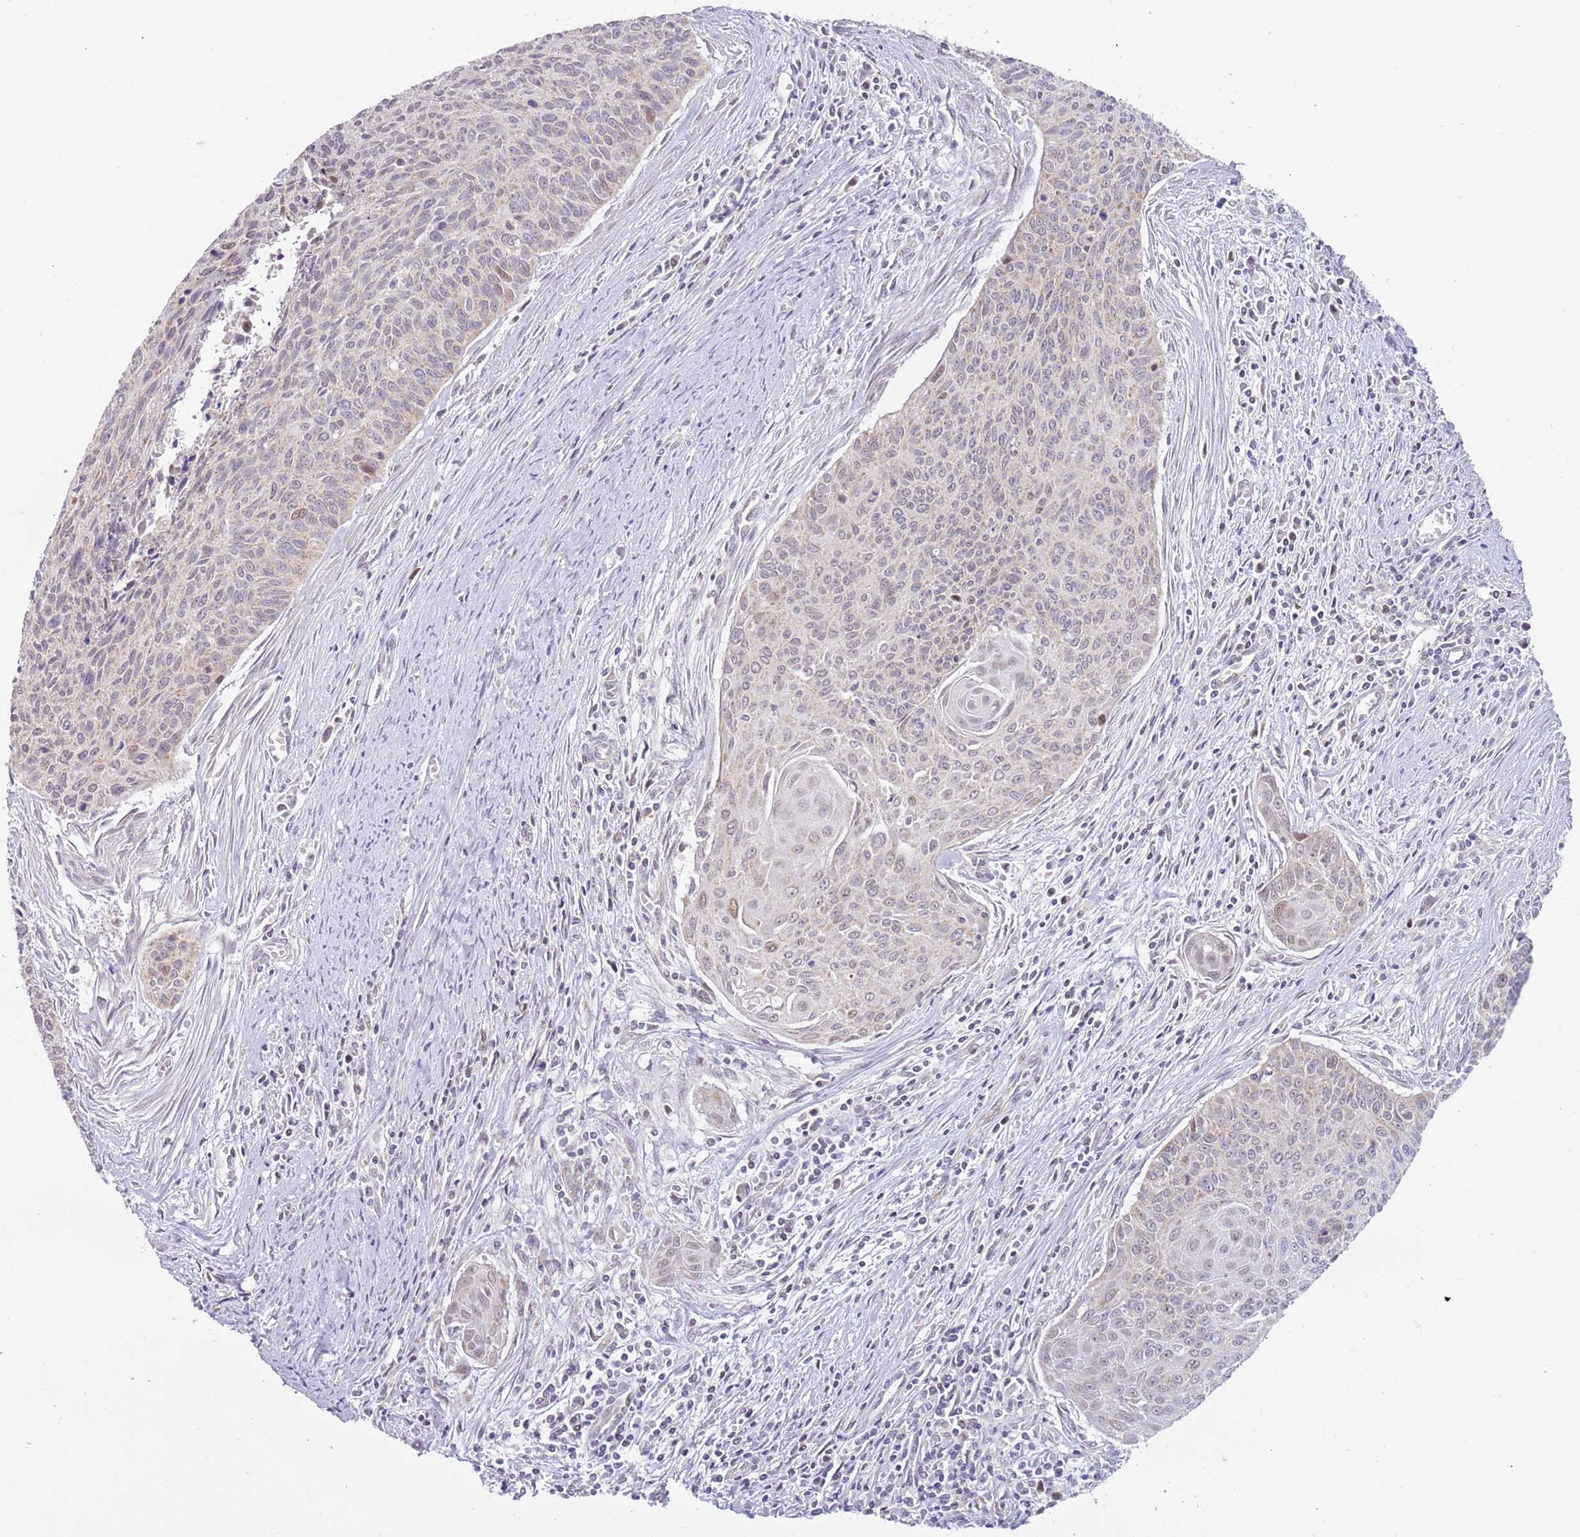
{"staining": {"intensity": "weak", "quantity": "<25%", "location": "cytoplasmic/membranous"}, "tissue": "cervical cancer", "cell_type": "Tumor cells", "image_type": "cancer", "snomed": [{"axis": "morphology", "description": "Squamous cell carcinoma, NOS"}, {"axis": "topography", "description": "Cervix"}], "caption": "The image shows no staining of tumor cells in cervical cancer (squamous cell carcinoma).", "gene": "TIMM13", "patient": {"sex": "female", "age": 55}}